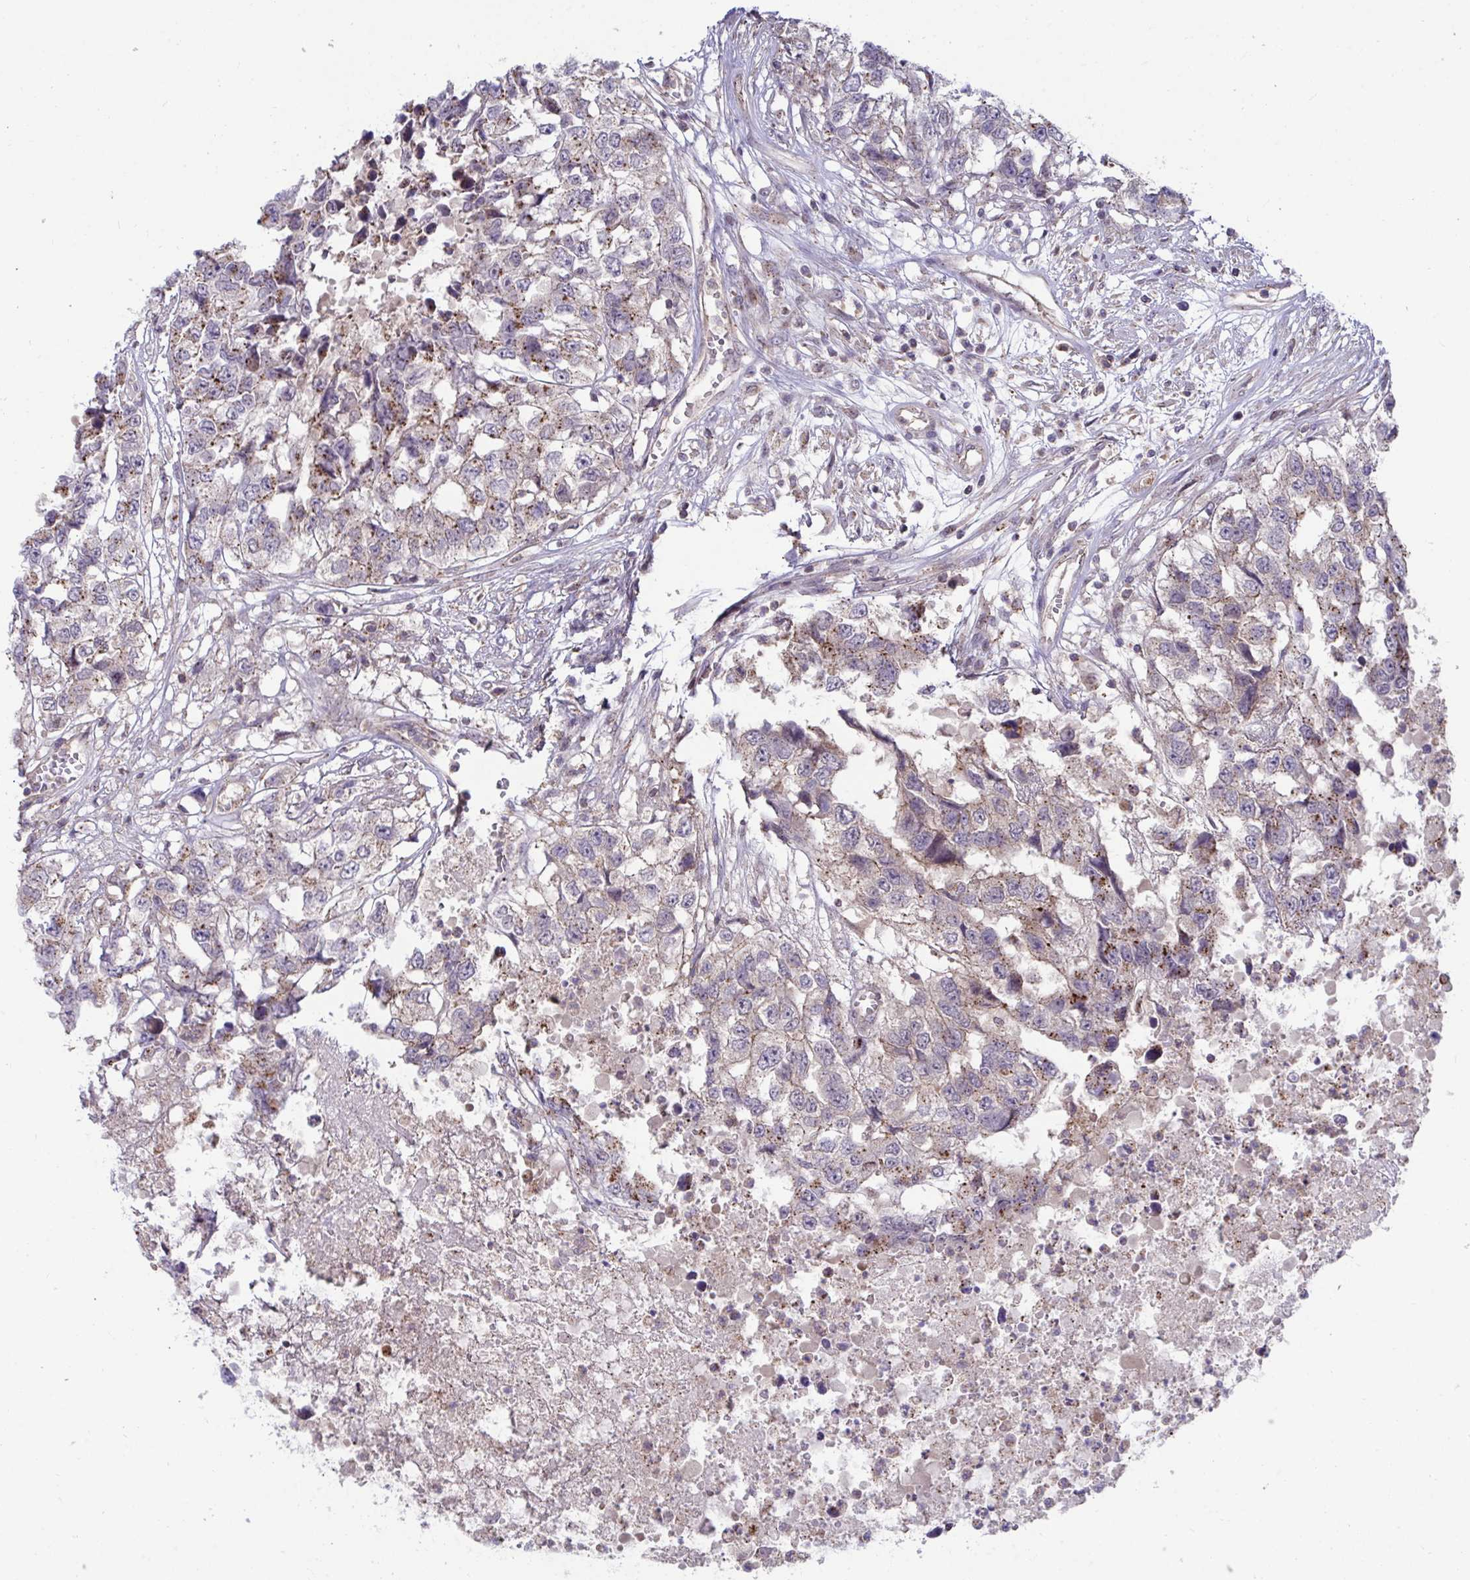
{"staining": {"intensity": "moderate", "quantity": ">75%", "location": "cytoplasmic/membranous"}, "tissue": "testis cancer", "cell_type": "Tumor cells", "image_type": "cancer", "snomed": [{"axis": "morphology", "description": "Carcinoma, Embryonal, NOS"}, {"axis": "topography", "description": "Testis"}], "caption": "Moderate cytoplasmic/membranous positivity for a protein is present in approximately >75% of tumor cells of testis embryonal carcinoma using IHC.", "gene": "IST1", "patient": {"sex": "male", "age": 83}}